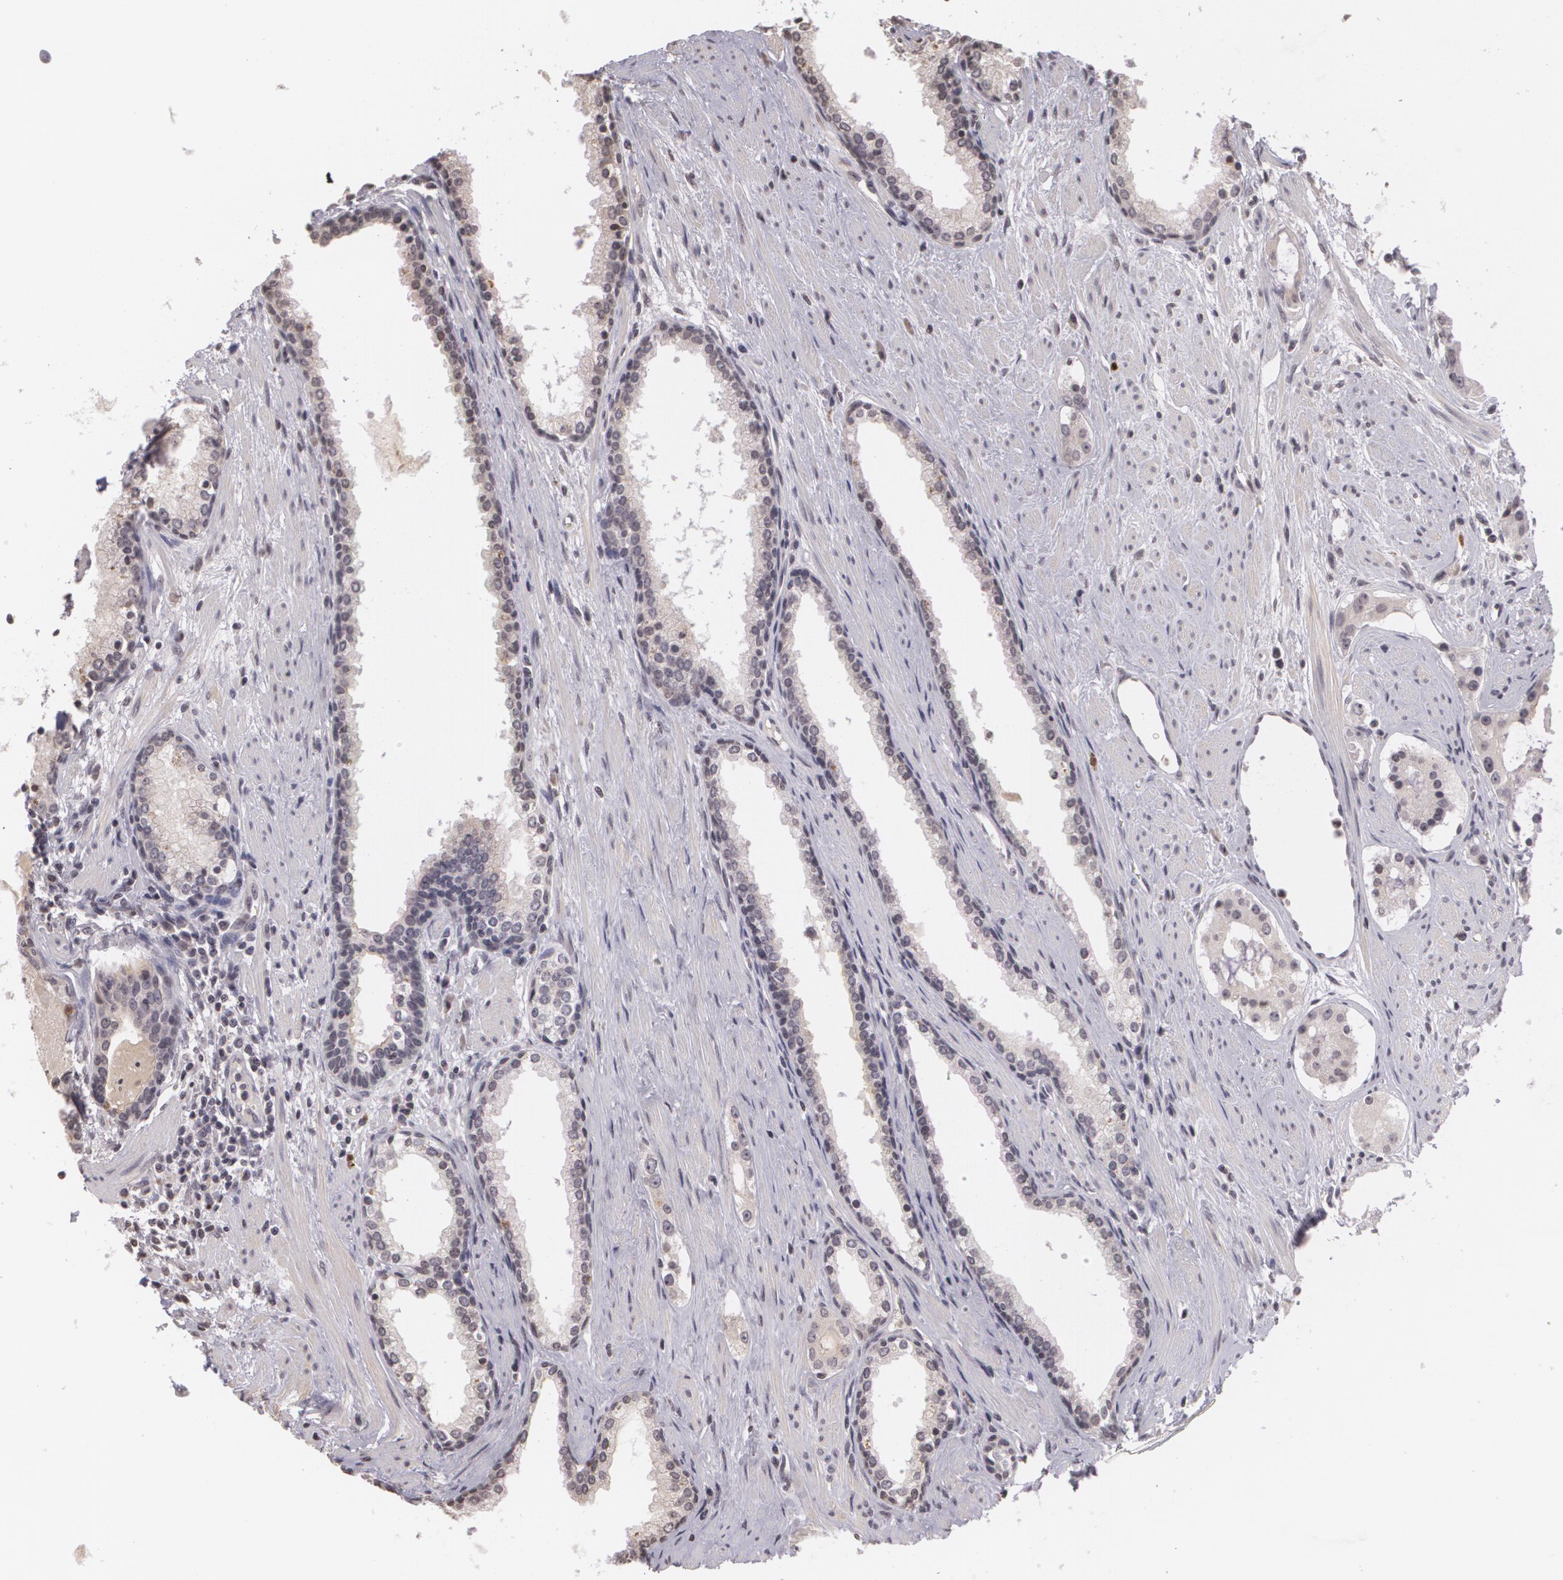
{"staining": {"intensity": "negative", "quantity": "none", "location": "none"}, "tissue": "prostate cancer", "cell_type": "Tumor cells", "image_type": "cancer", "snomed": [{"axis": "morphology", "description": "Adenocarcinoma, Medium grade"}, {"axis": "topography", "description": "Prostate"}], "caption": "This is a histopathology image of immunohistochemistry (IHC) staining of prostate cancer, which shows no positivity in tumor cells.", "gene": "MUC1", "patient": {"sex": "male", "age": 73}}